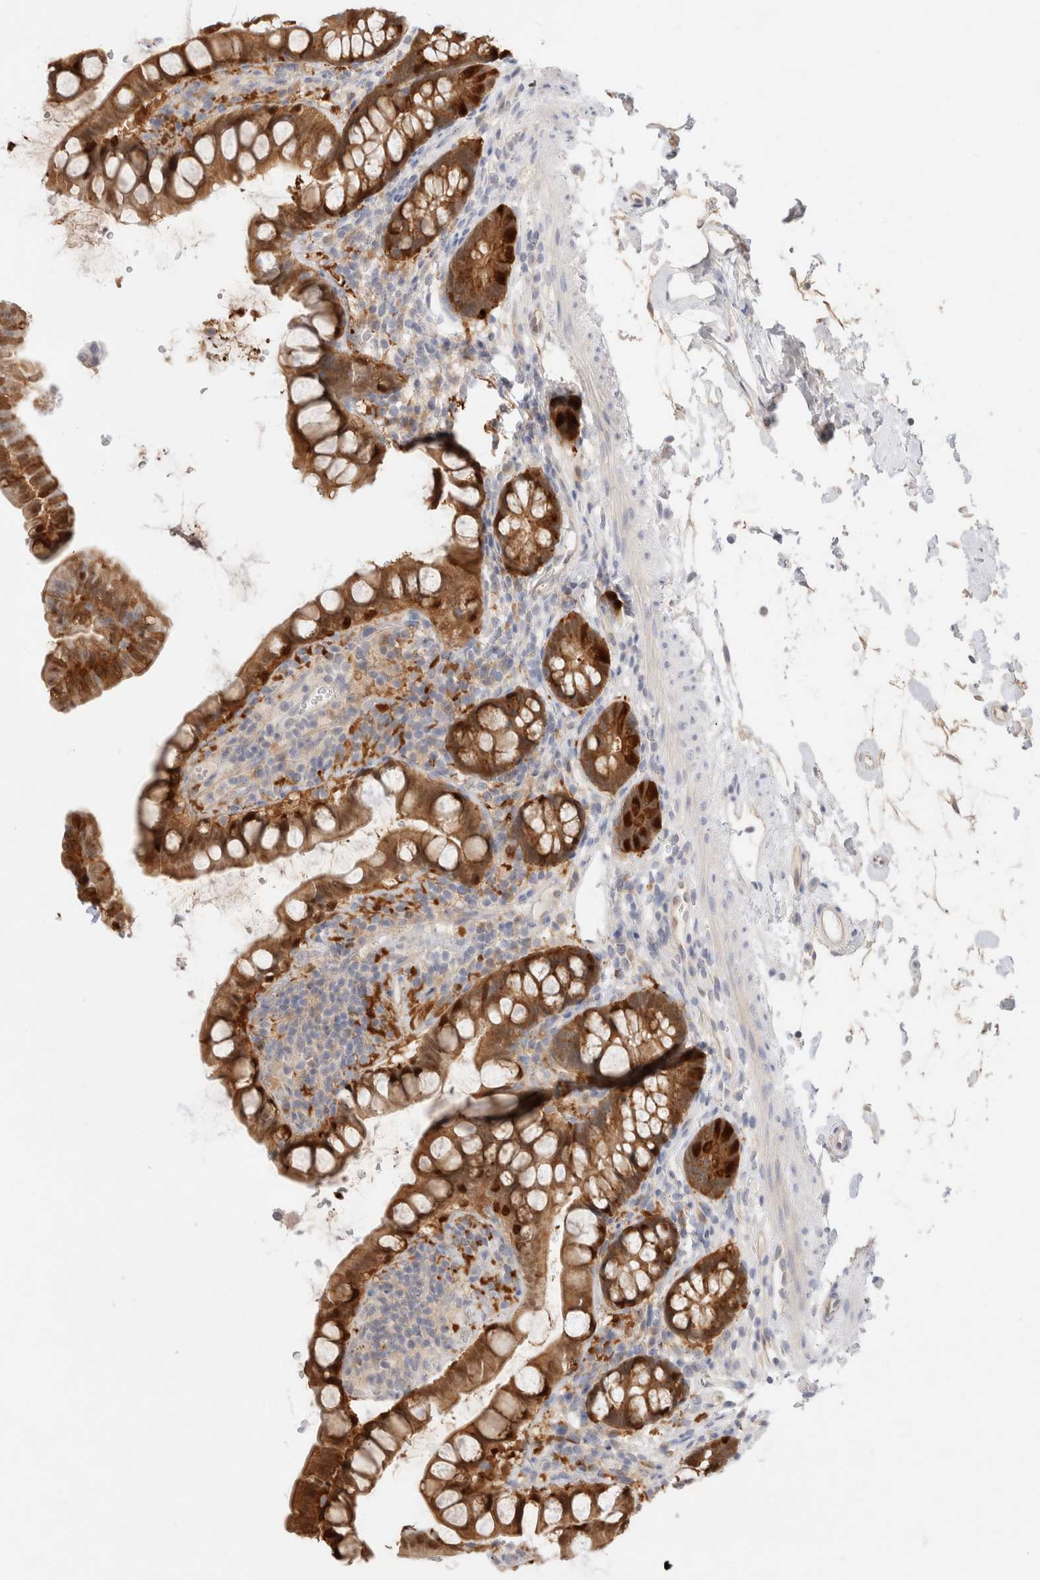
{"staining": {"intensity": "moderate", "quantity": ">75%", "location": "cytoplasmic/membranous"}, "tissue": "small intestine", "cell_type": "Glandular cells", "image_type": "normal", "snomed": [{"axis": "morphology", "description": "Normal tissue, NOS"}, {"axis": "topography", "description": "Smooth muscle"}, {"axis": "topography", "description": "Small intestine"}], "caption": "The photomicrograph displays a brown stain indicating the presence of a protein in the cytoplasmic/membranous of glandular cells in small intestine.", "gene": "EFCAB13", "patient": {"sex": "female", "age": 84}}